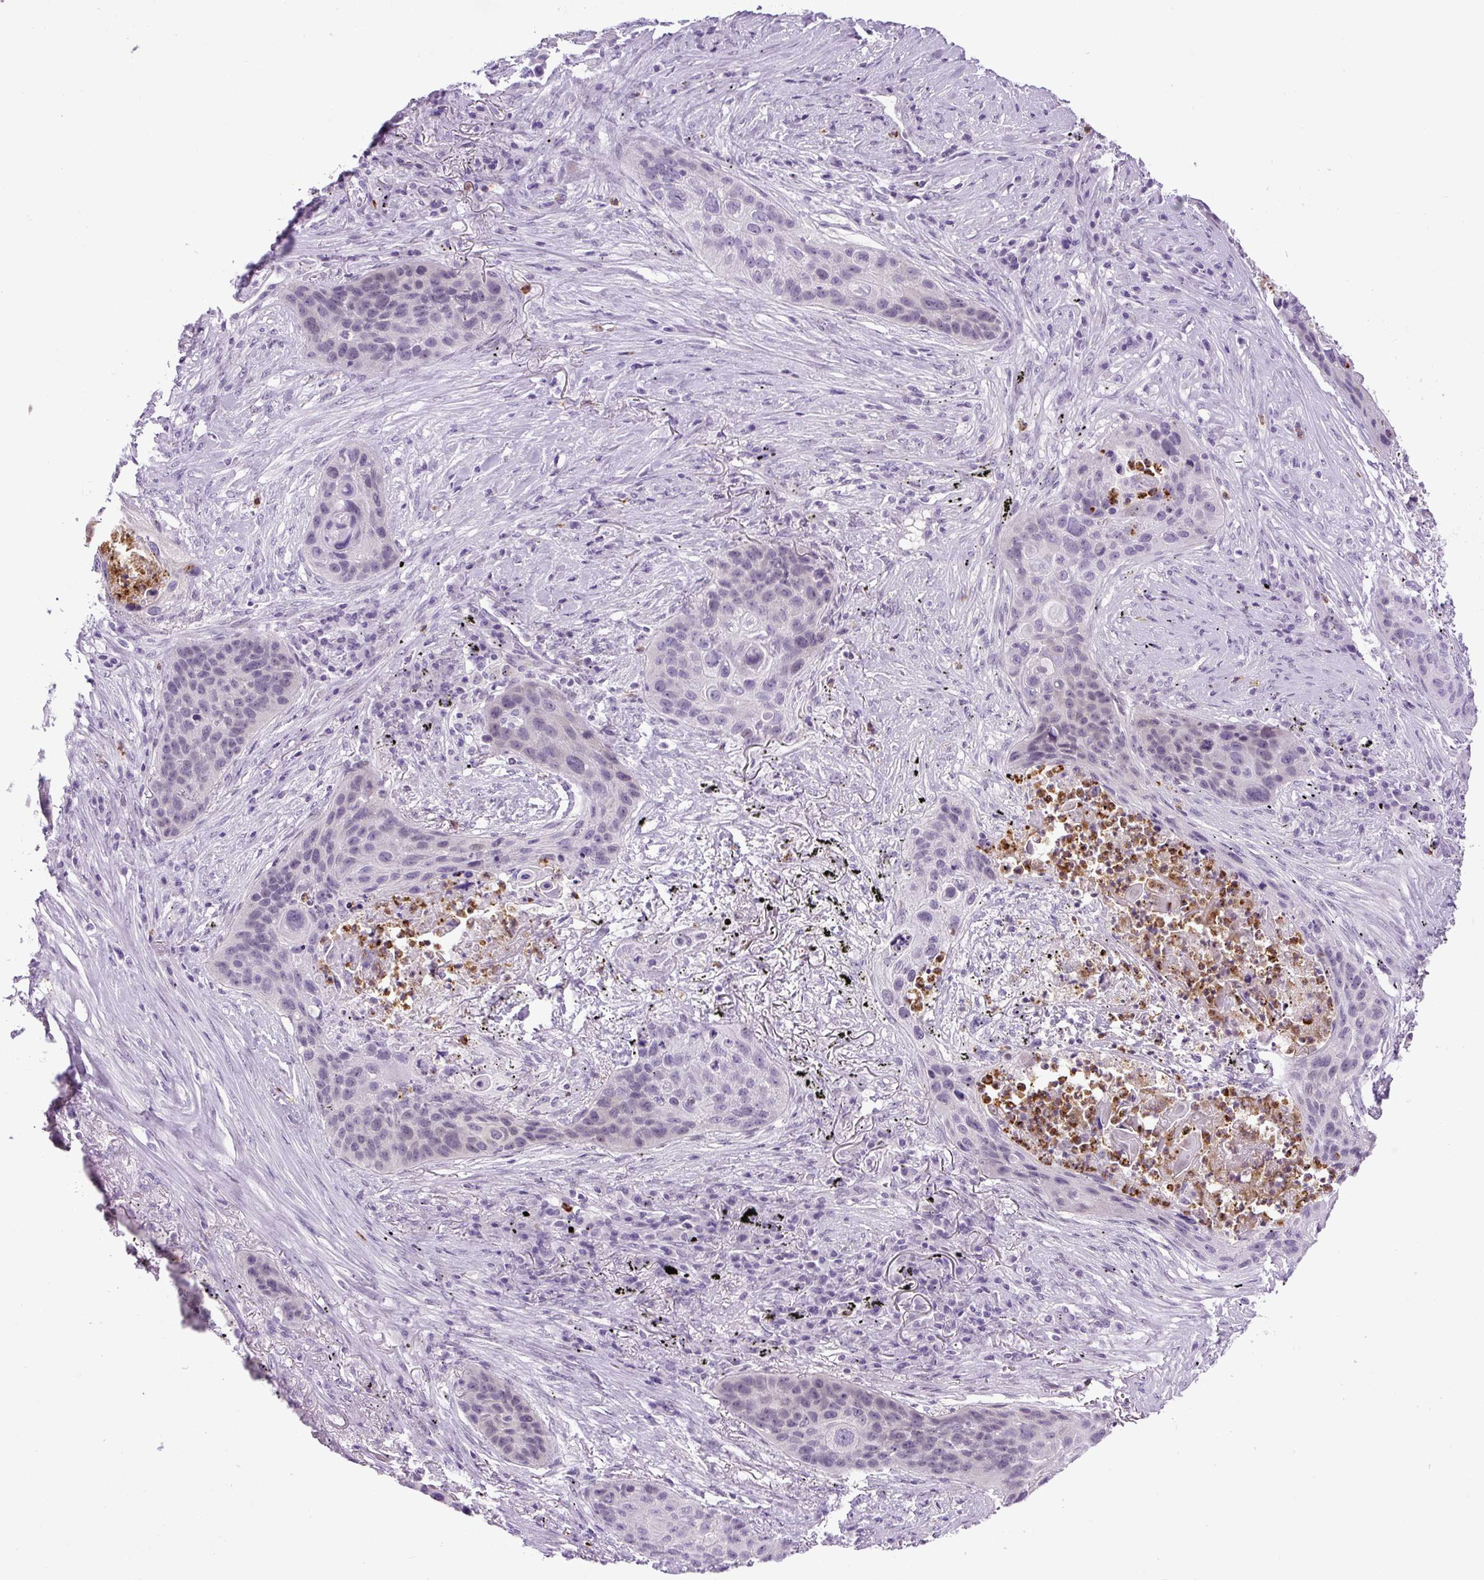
{"staining": {"intensity": "negative", "quantity": "none", "location": "none"}, "tissue": "lung cancer", "cell_type": "Tumor cells", "image_type": "cancer", "snomed": [{"axis": "morphology", "description": "Squamous cell carcinoma, NOS"}, {"axis": "topography", "description": "Lung"}], "caption": "Immunohistochemistry (IHC) image of neoplastic tissue: human lung cancer stained with DAB (3,3'-diaminobenzidine) shows no significant protein expression in tumor cells.", "gene": "RHBDD2", "patient": {"sex": "female", "age": 63}}